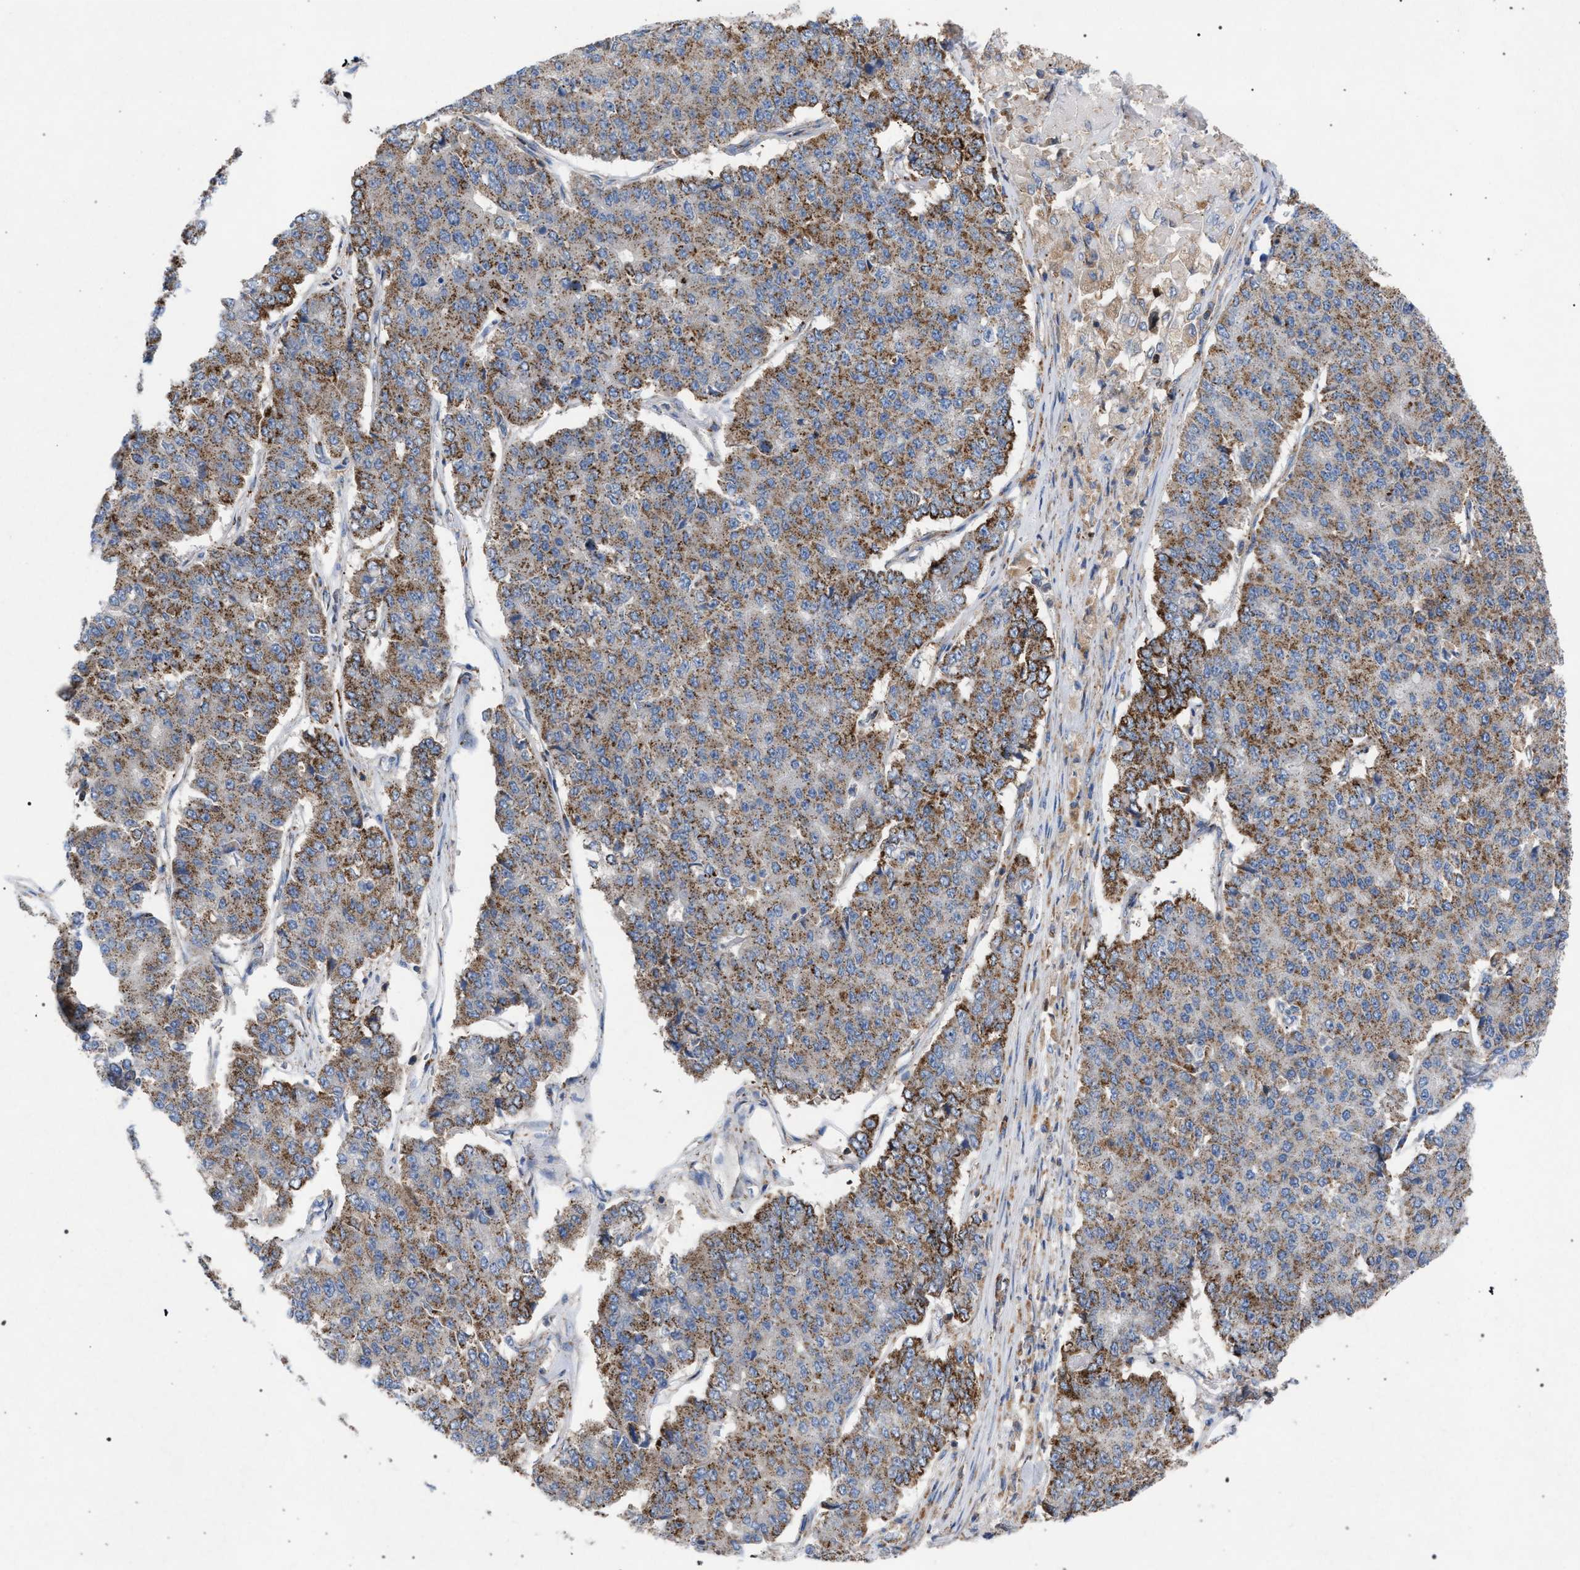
{"staining": {"intensity": "moderate", "quantity": ">75%", "location": "cytoplasmic/membranous"}, "tissue": "pancreatic cancer", "cell_type": "Tumor cells", "image_type": "cancer", "snomed": [{"axis": "morphology", "description": "Adenocarcinoma, NOS"}, {"axis": "topography", "description": "Pancreas"}], "caption": "A micrograph of human adenocarcinoma (pancreatic) stained for a protein shows moderate cytoplasmic/membranous brown staining in tumor cells. (DAB IHC with brightfield microscopy, high magnification).", "gene": "VPS13A", "patient": {"sex": "male", "age": 50}}